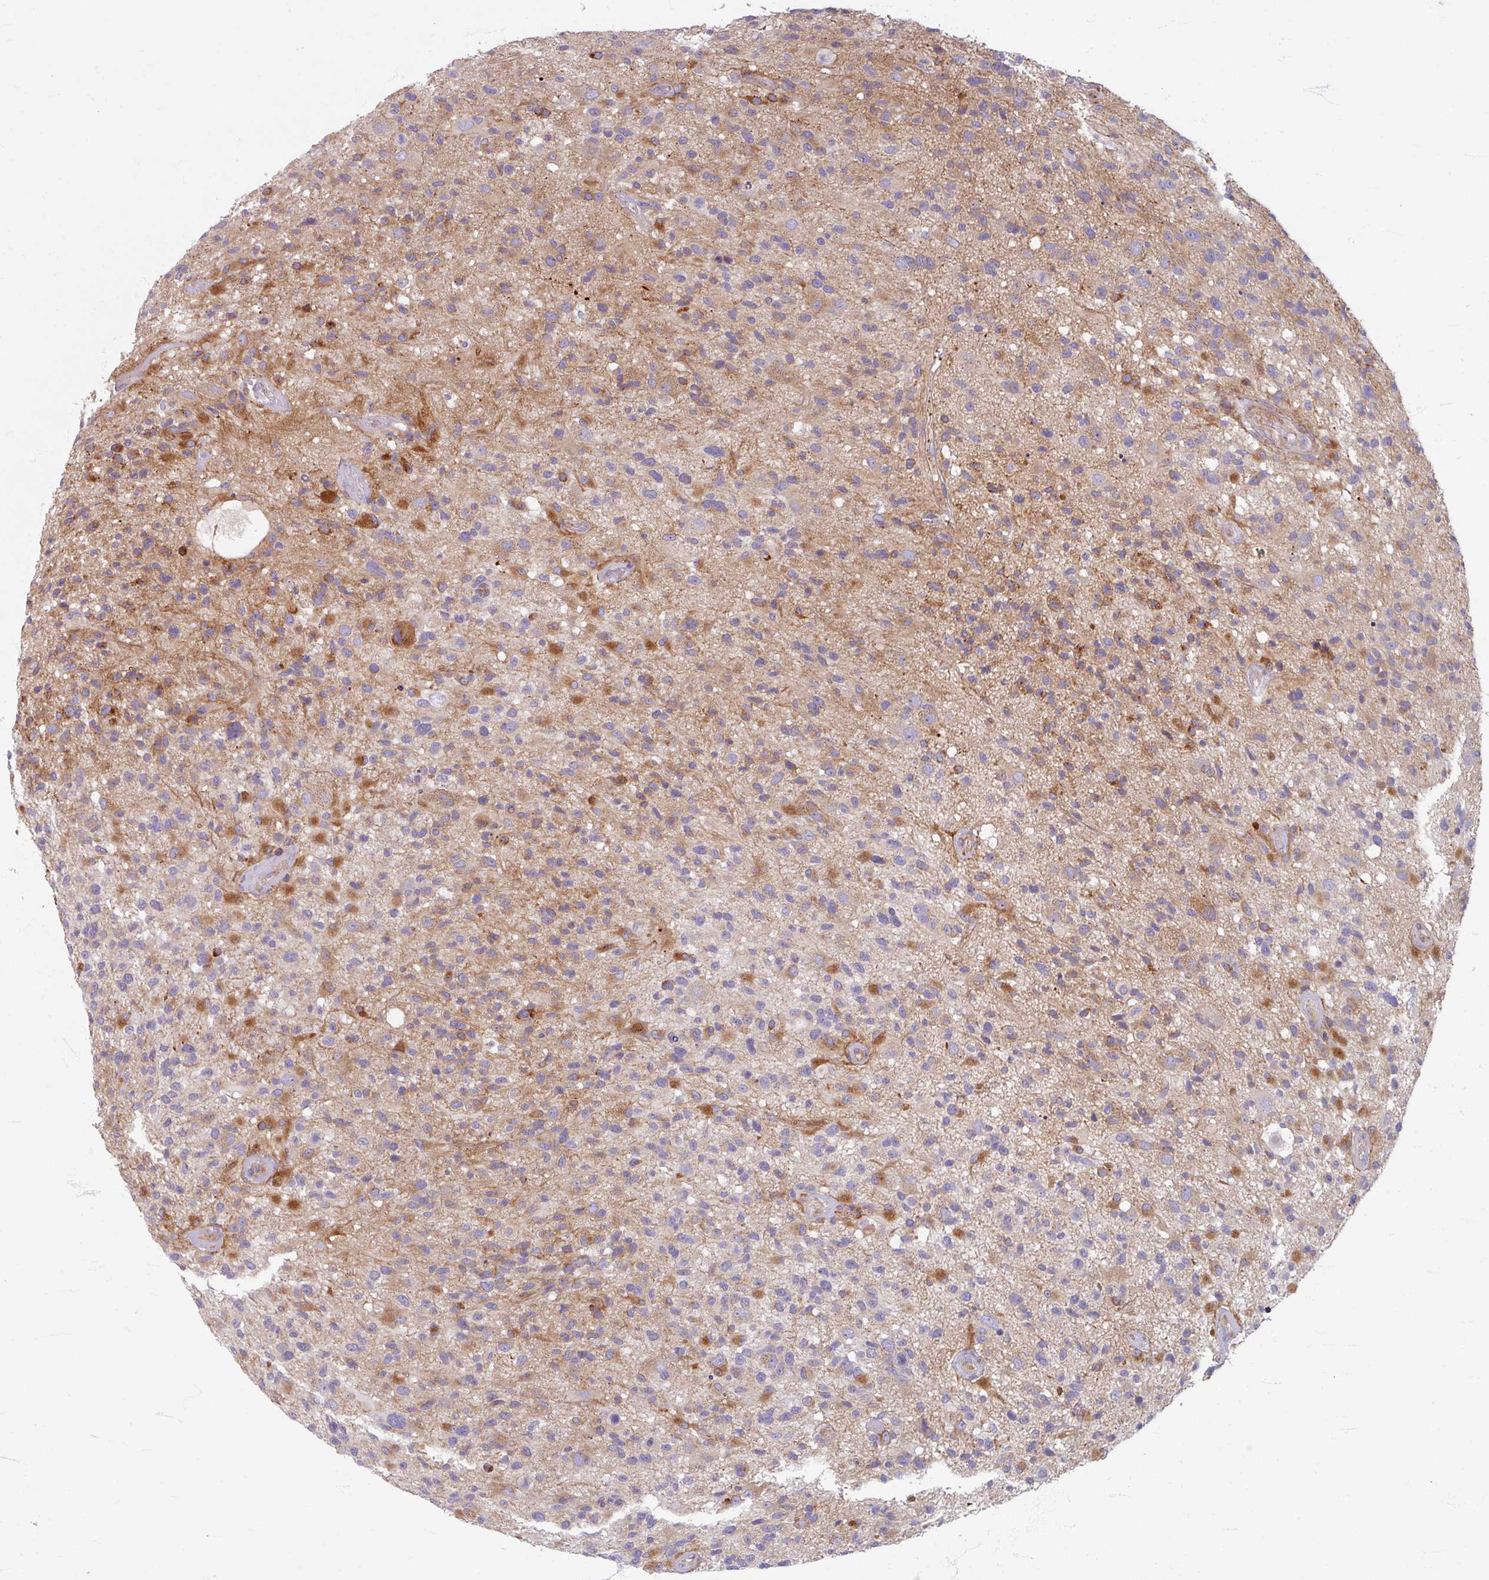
{"staining": {"intensity": "moderate", "quantity": "<25%", "location": "cytoplasmic/membranous"}, "tissue": "glioma", "cell_type": "Tumor cells", "image_type": "cancer", "snomed": [{"axis": "morphology", "description": "Glioma, malignant, High grade"}, {"axis": "morphology", "description": "Glioblastoma, NOS"}, {"axis": "topography", "description": "Brain"}], "caption": "A brown stain shows moderate cytoplasmic/membranous expression of a protein in human glioma tumor cells.", "gene": "GABARAPL1", "patient": {"sex": "male", "age": 60}}